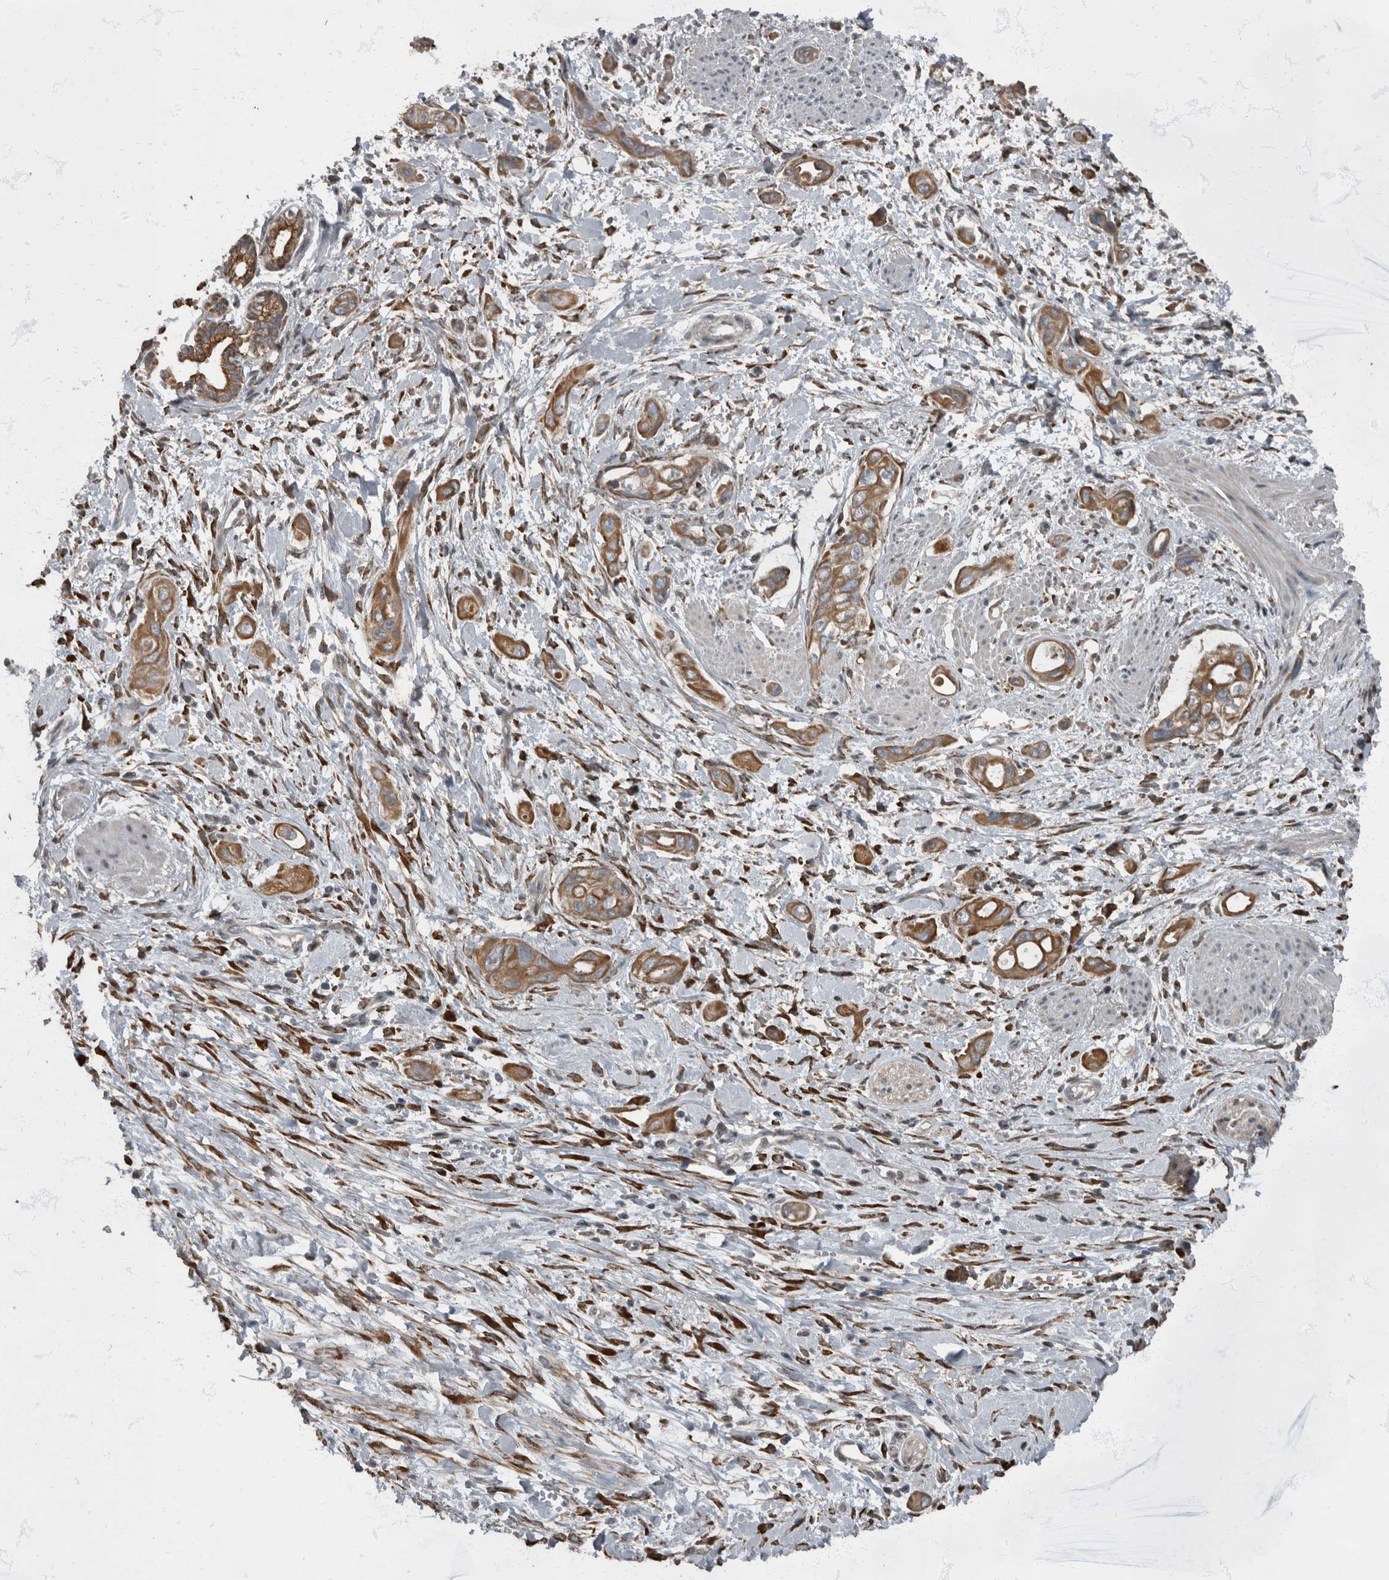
{"staining": {"intensity": "moderate", "quantity": ">75%", "location": "cytoplasmic/membranous"}, "tissue": "pancreatic cancer", "cell_type": "Tumor cells", "image_type": "cancer", "snomed": [{"axis": "morphology", "description": "Adenocarcinoma, NOS"}, {"axis": "topography", "description": "Pancreas"}], "caption": "DAB immunohistochemical staining of human adenocarcinoma (pancreatic) demonstrates moderate cytoplasmic/membranous protein expression in approximately >75% of tumor cells.", "gene": "RABGGTB", "patient": {"sex": "male", "age": 59}}